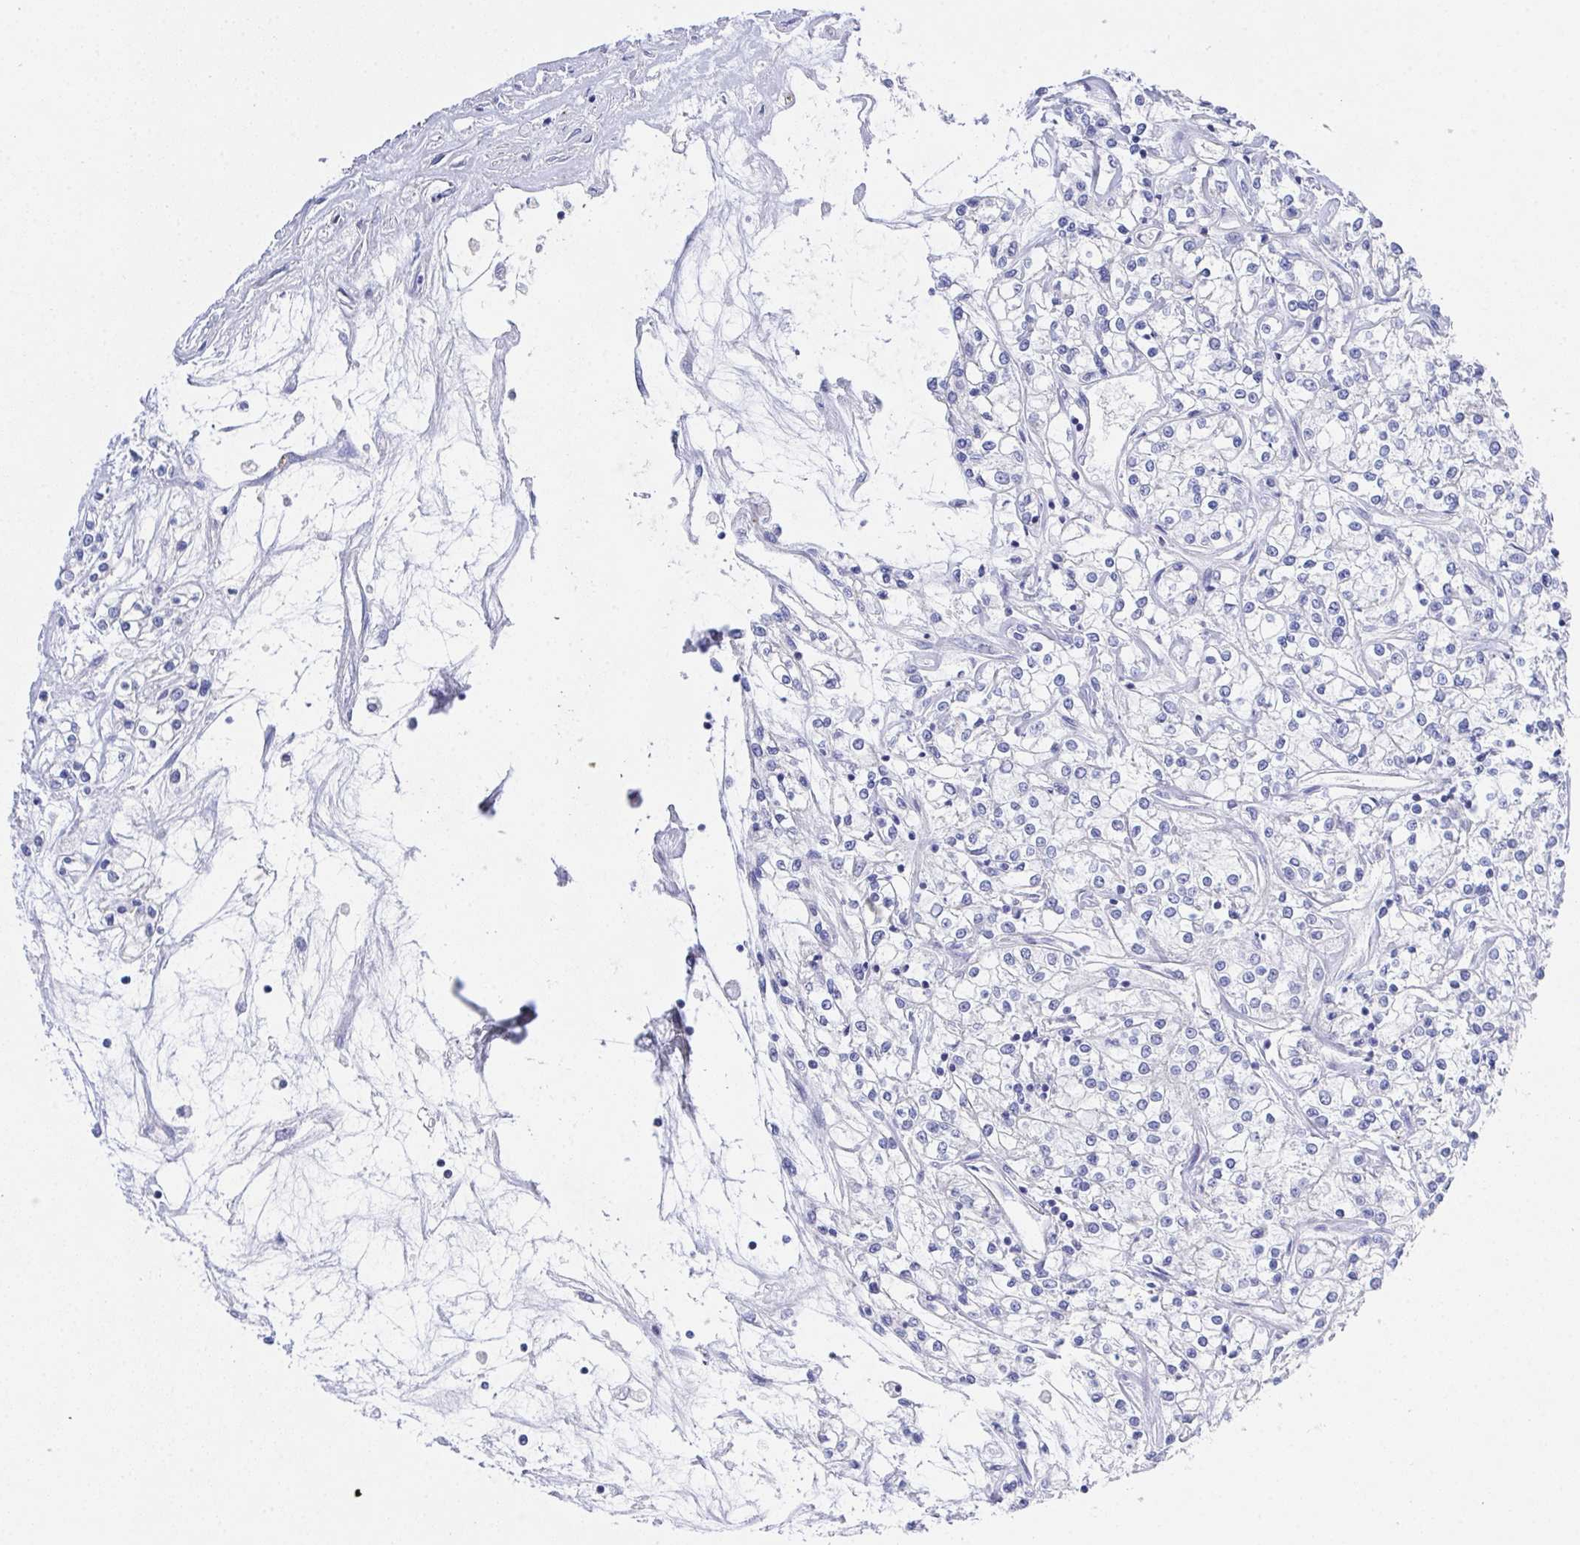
{"staining": {"intensity": "negative", "quantity": "none", "location": "none"}, "tissue": "renal cancer", "cell_type": "Tumor cells", "image_type": "cancer", "snomed": [{"axis": "morphology", "description": "Adenocarcinoma, NOS"}, {"axis": "topography", "description": "Kidney"}], "caption": "Immunohistochemistry (IHC) micrograph of neoplastic tissue: human adenocarcinoma (renal) stained with DAB (3,3'-diaminobenzidine) shows no significant protein expression in tumor cells.", "gene": "PRG3", "patient": {"sex": "female", "age": 59}}